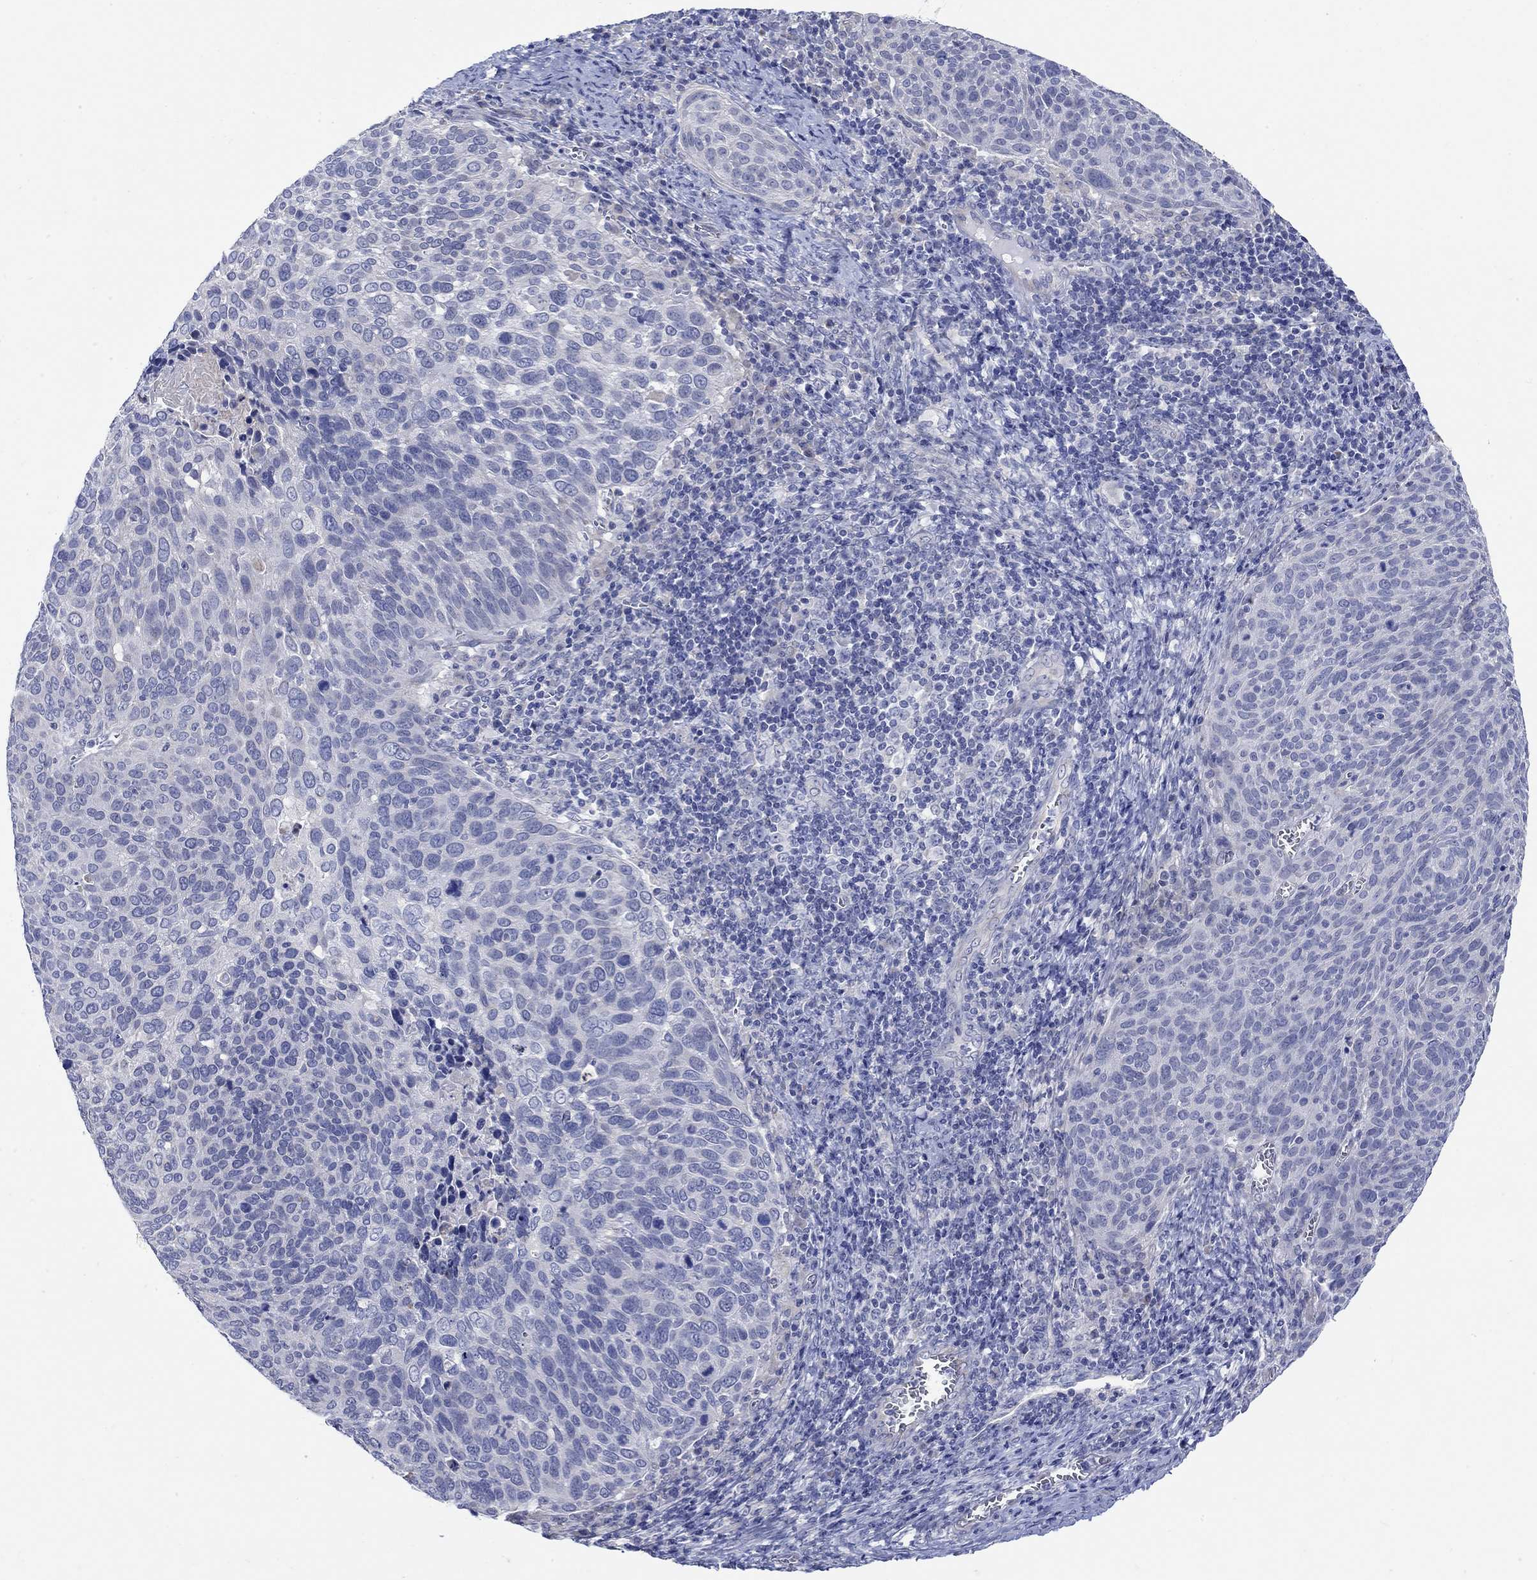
{"staining": {"intensity": "negative", "quantity": "none", "location": "none"}, "tissue": "cervical cancer", "cell_type": "Tumor cells", "image_type": "cancer", "snomed": [{"axis": "morphology", "description": "Squamous cell carcinoma, NOS"}, {"axis": "topography", "description": "Cervix"}], "caption": "DAB immunohistochemical staining of human cervical cancer displays no significant expression in tumor cells. (DAB (3,3'-diaminobenzidine) immunohistochemistry, high magnification).", "gene": "KRT222", "patient": {"sex": "female", "age": 39}}